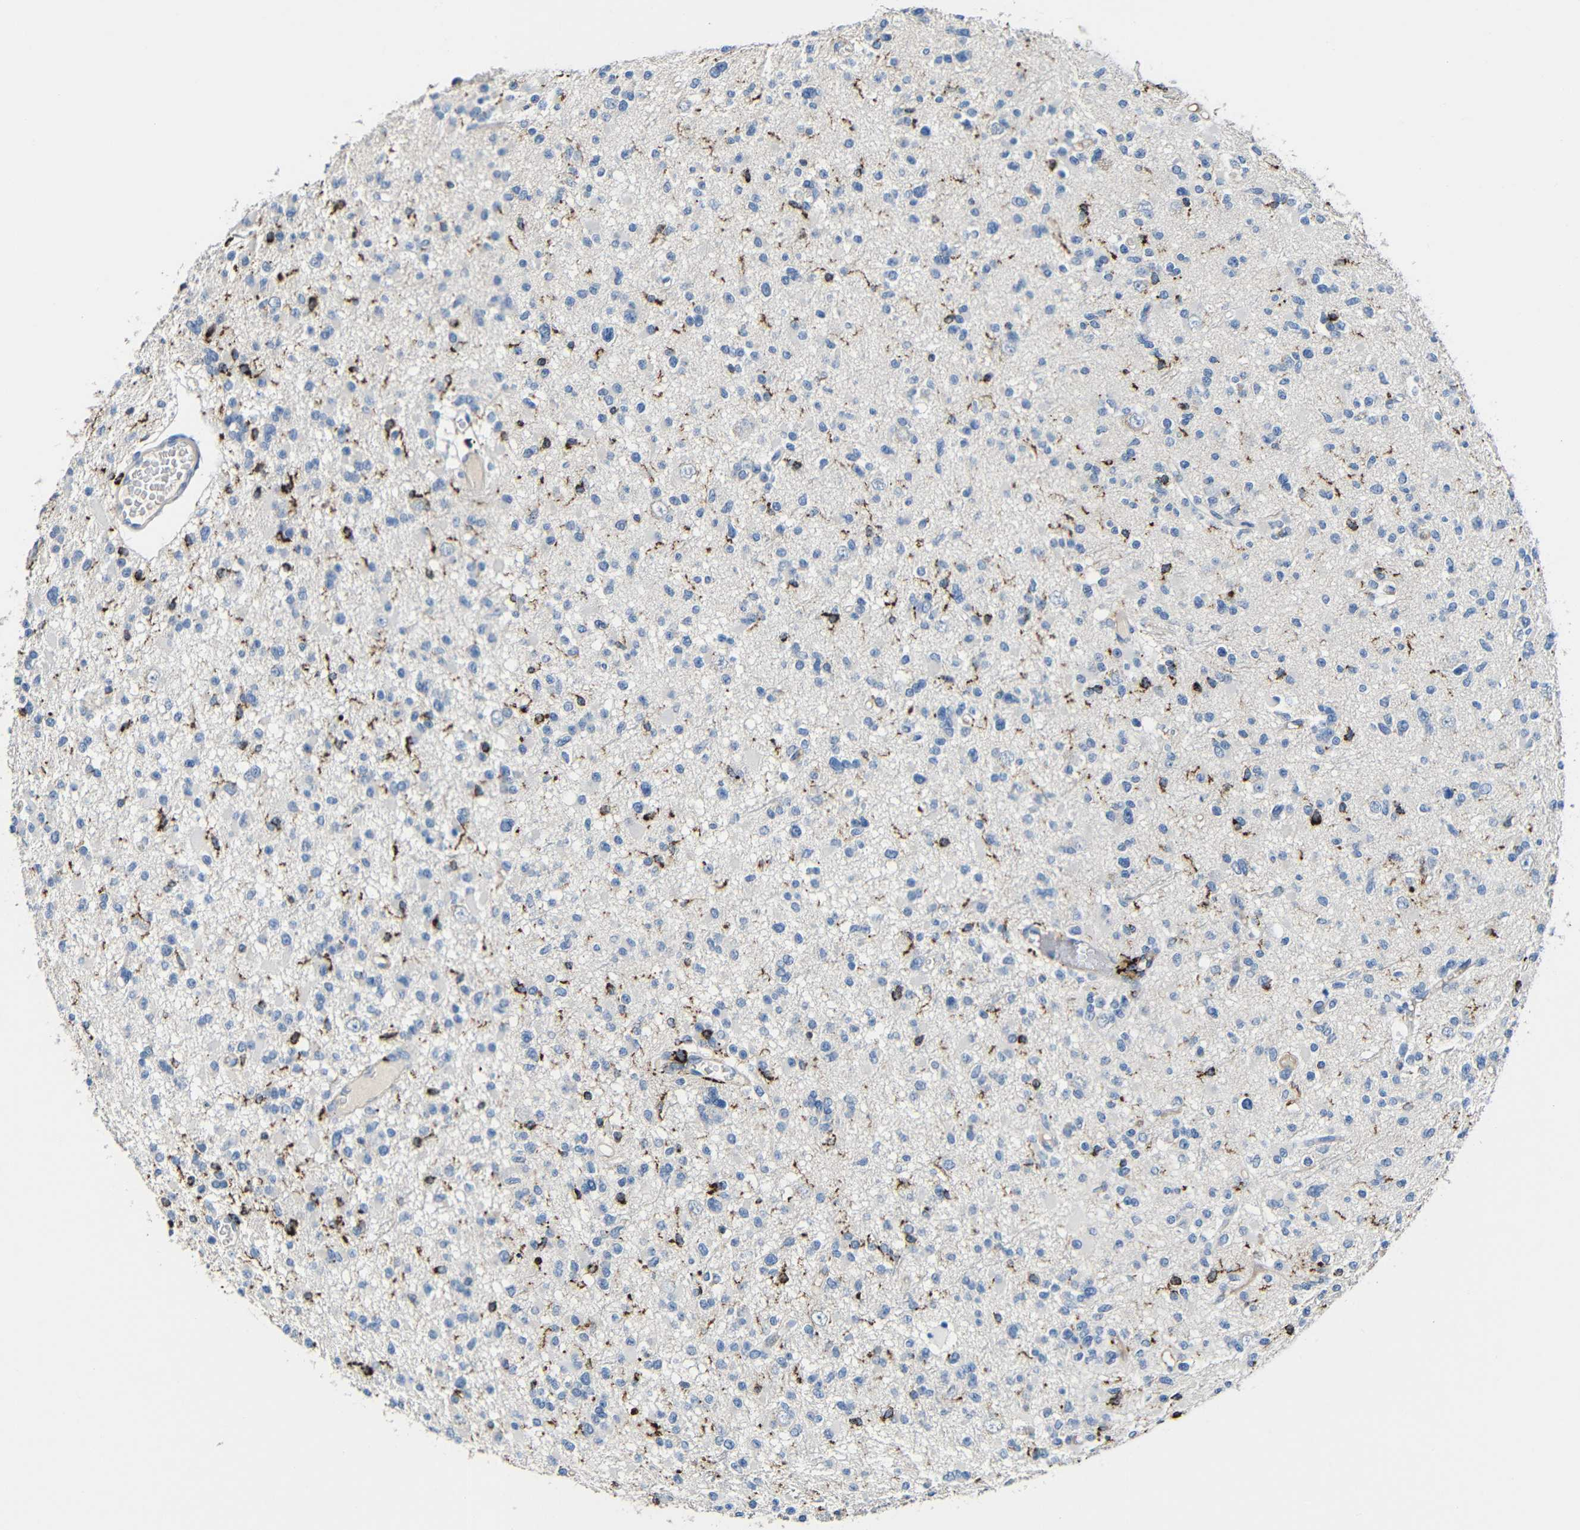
{"staining": {"intensity": "strong", "quantity": "<25%", "location": "cytoplasmic/membranous"}, "tissue": "glioma", "cell_type": "Tumor cells", "image_type": "cancer", "snomed": [{"axis": "morphology", "description": "Glioma, malignant, Low grade"}, {"axis": "topography", "description": "Brain"}], "caption": "High-magnification brightfield microscopy of low-grade glioma (malignant) stained with DAB (brown) and counterstained with hematoxylin (blue). tumor cells exhibit strong cytoplasmic/membranous expression is identified in about<25% of cells.", "gene": "HLA-DMA", "patient": {"sex": "female", "age": 22}}